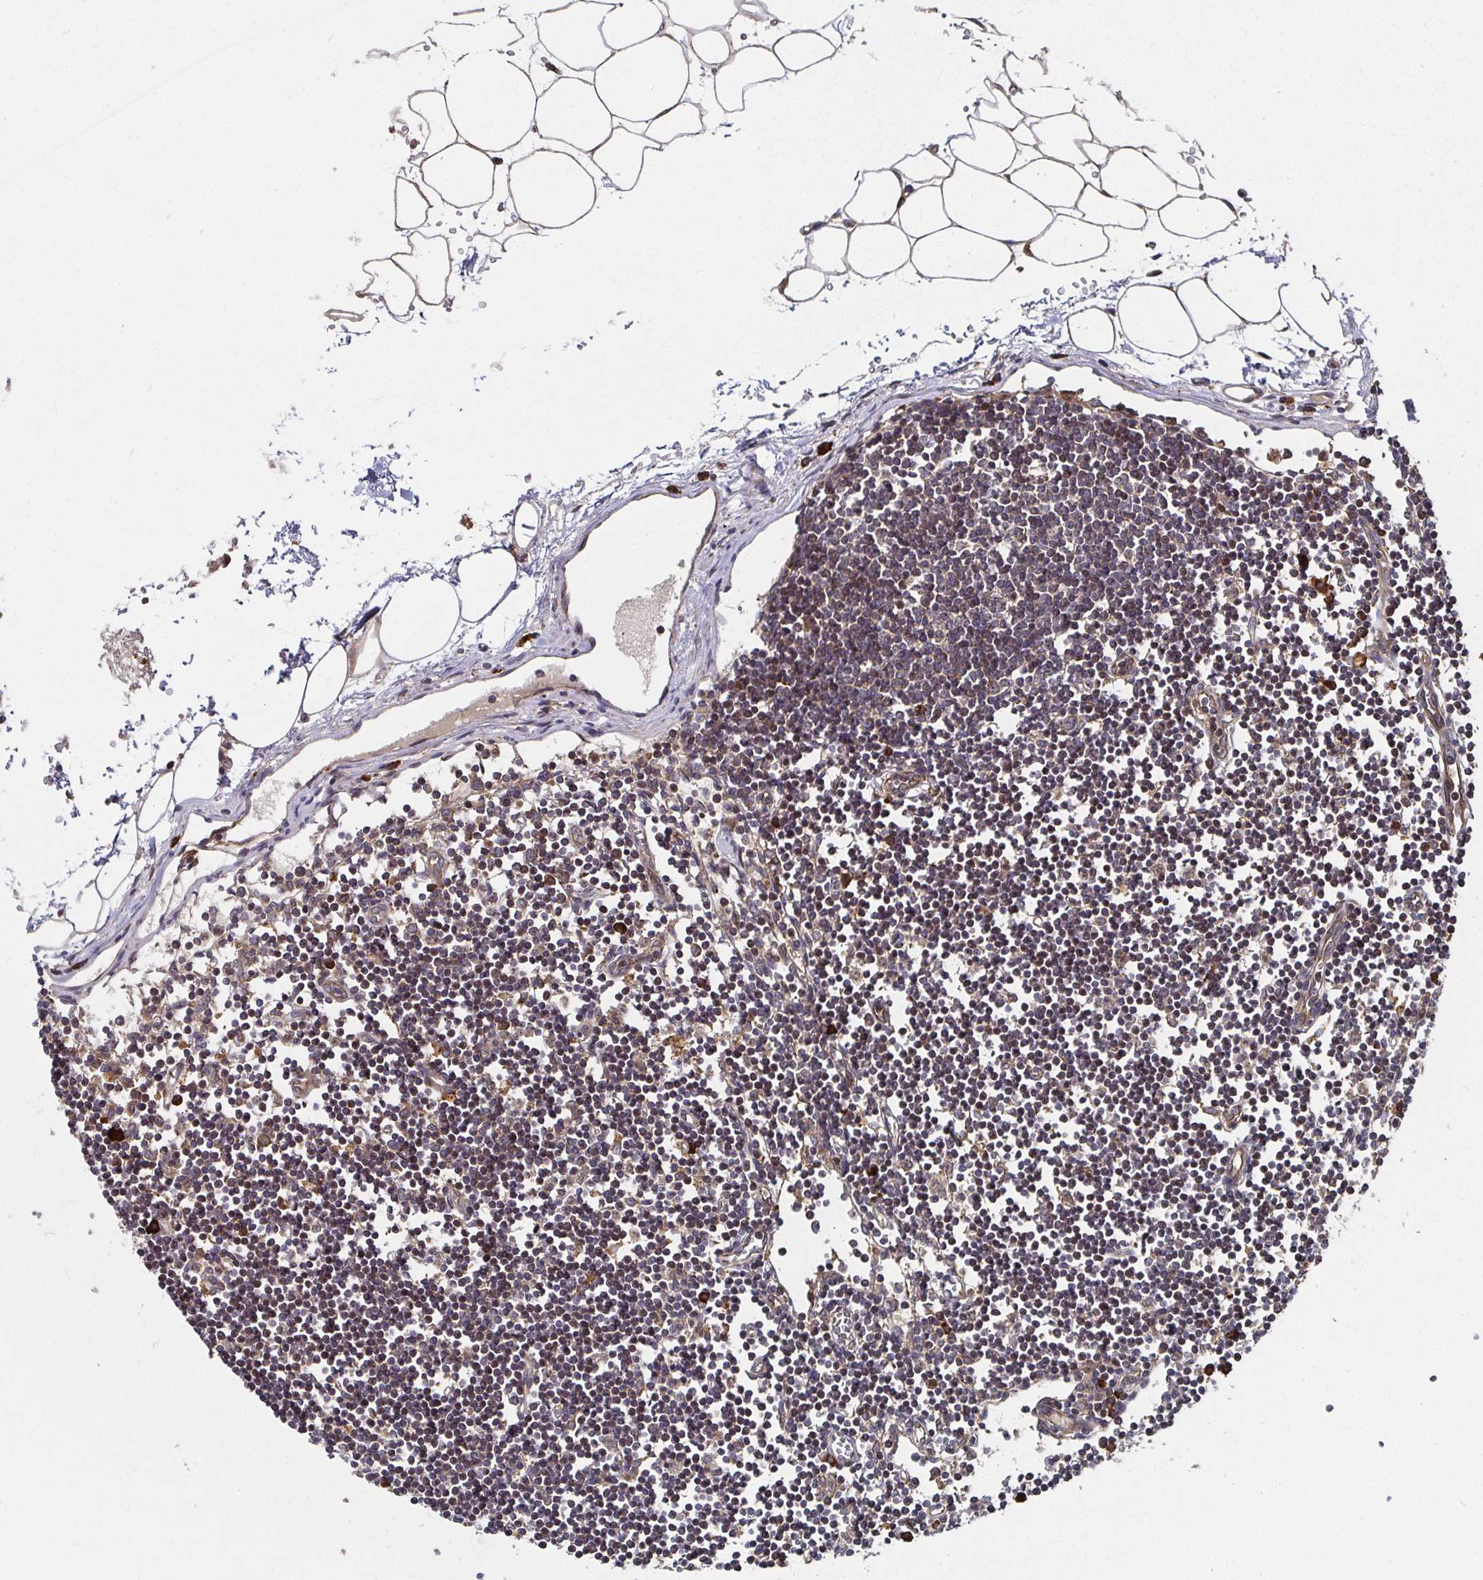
{"staining": {"intensity": "strong", "quantity": "<25%", "location": "cytoplasmic/membranous"}, "tissue": "lymph node", "cell_type": "Germinal center cells", "image_type": "normal", "snomed": [{"axis": "morphology", "description": "Normal tissue, NOS"}, {"axis": "topography", "description": "Lymph node"}], "caption": "The immunohistochemical stain labels strong cytoplasmic/membranous staining in germinal center cells of normal lymph node. The staining was performed using DAB to visualize the protein expression in brown, while the nuclei were stained in blue with hematoxylin (Magnification: 20x).", "gene": "MLST8", "patient": {"sex": "female", "age": 65}}